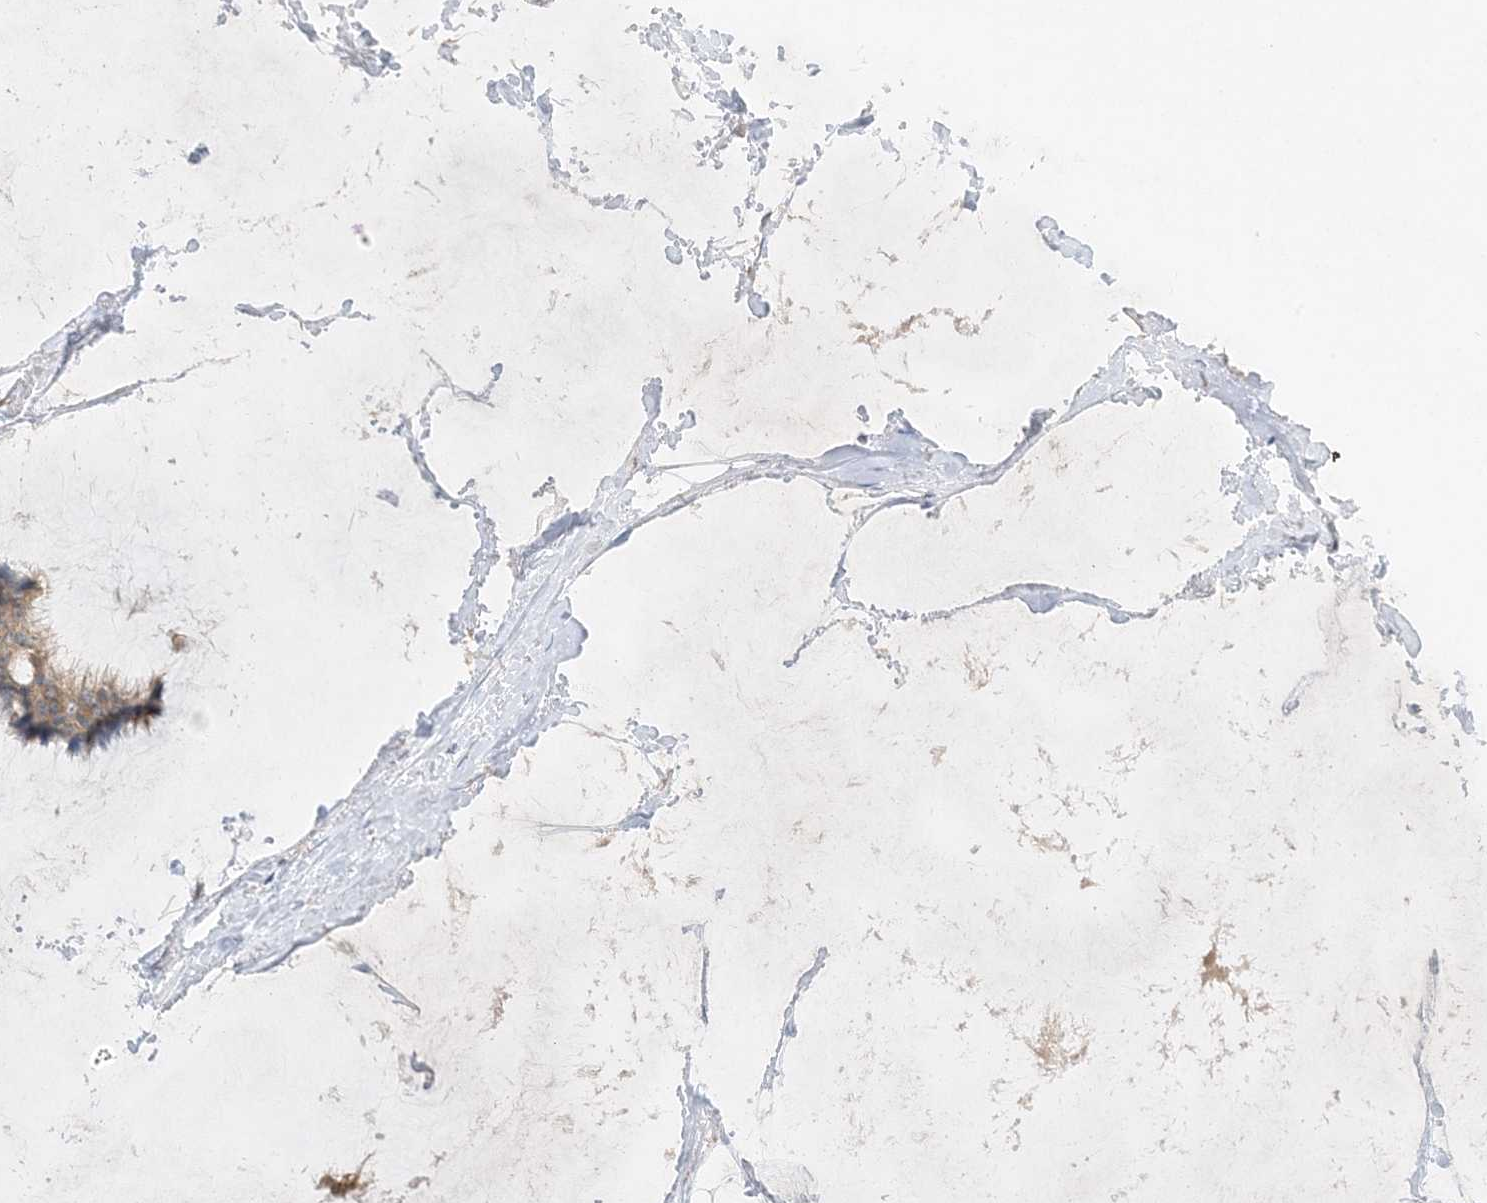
{"staining": {"intensity": "weak", "quantity": ">75%", "location": "cytoplasmic/membranous"}, "tissue": "breast cancer", "cell_type": "Tumor cells", "image_type": "cancer", "snomed": [{"axis": "morphology", "description": "Duct carcinoma"}, {"axis": "topography", "description": "Breast"}], "caption": "Immunohistochemical staining of breast invasive ductal carcinoma demonstrates low levels of weak cytoplasmic/membranous staining in about >75% of tumor cells.", "gene": "RPP40", "patient": {"sex": "female", "age": 93}}